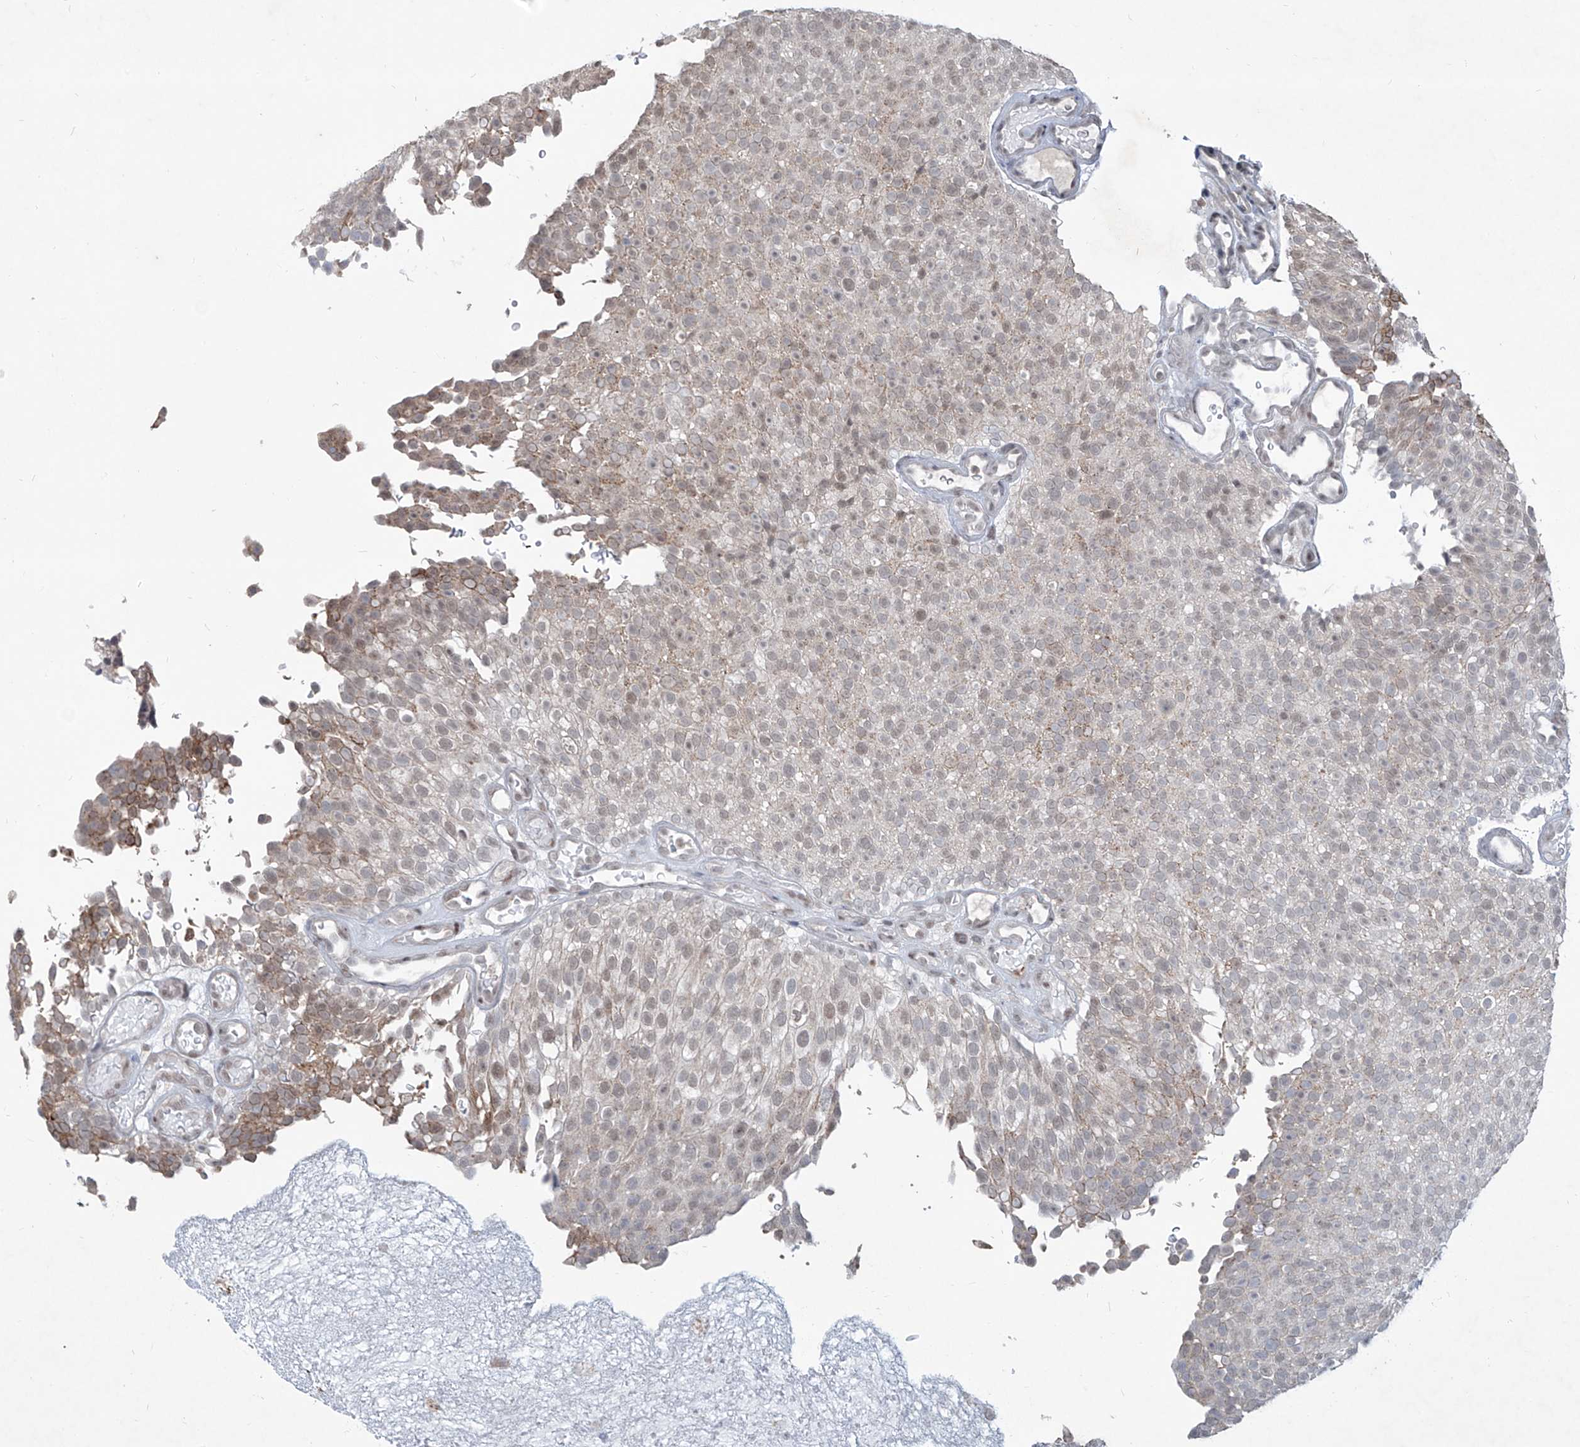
{"staining": {"intensity": "weak", "quantity": "<25%", "location": "nuclear"}, "tissue": "urothelial cancer", "cell_type": "Tumor cells", "image_type": "cancer", "snomed": [{"axis": "morphology", "description": "Urothelial carcinoma, Low grade"}, {"axis": "topography", "description": "Urinary bladder"}], "caption": "A histopathology image of urothelial cancer stained for a protein exhibits no brown staining in tumor cells.", "gene": "ZBTB48", "patient": {"sex": "male", "age": 78}}